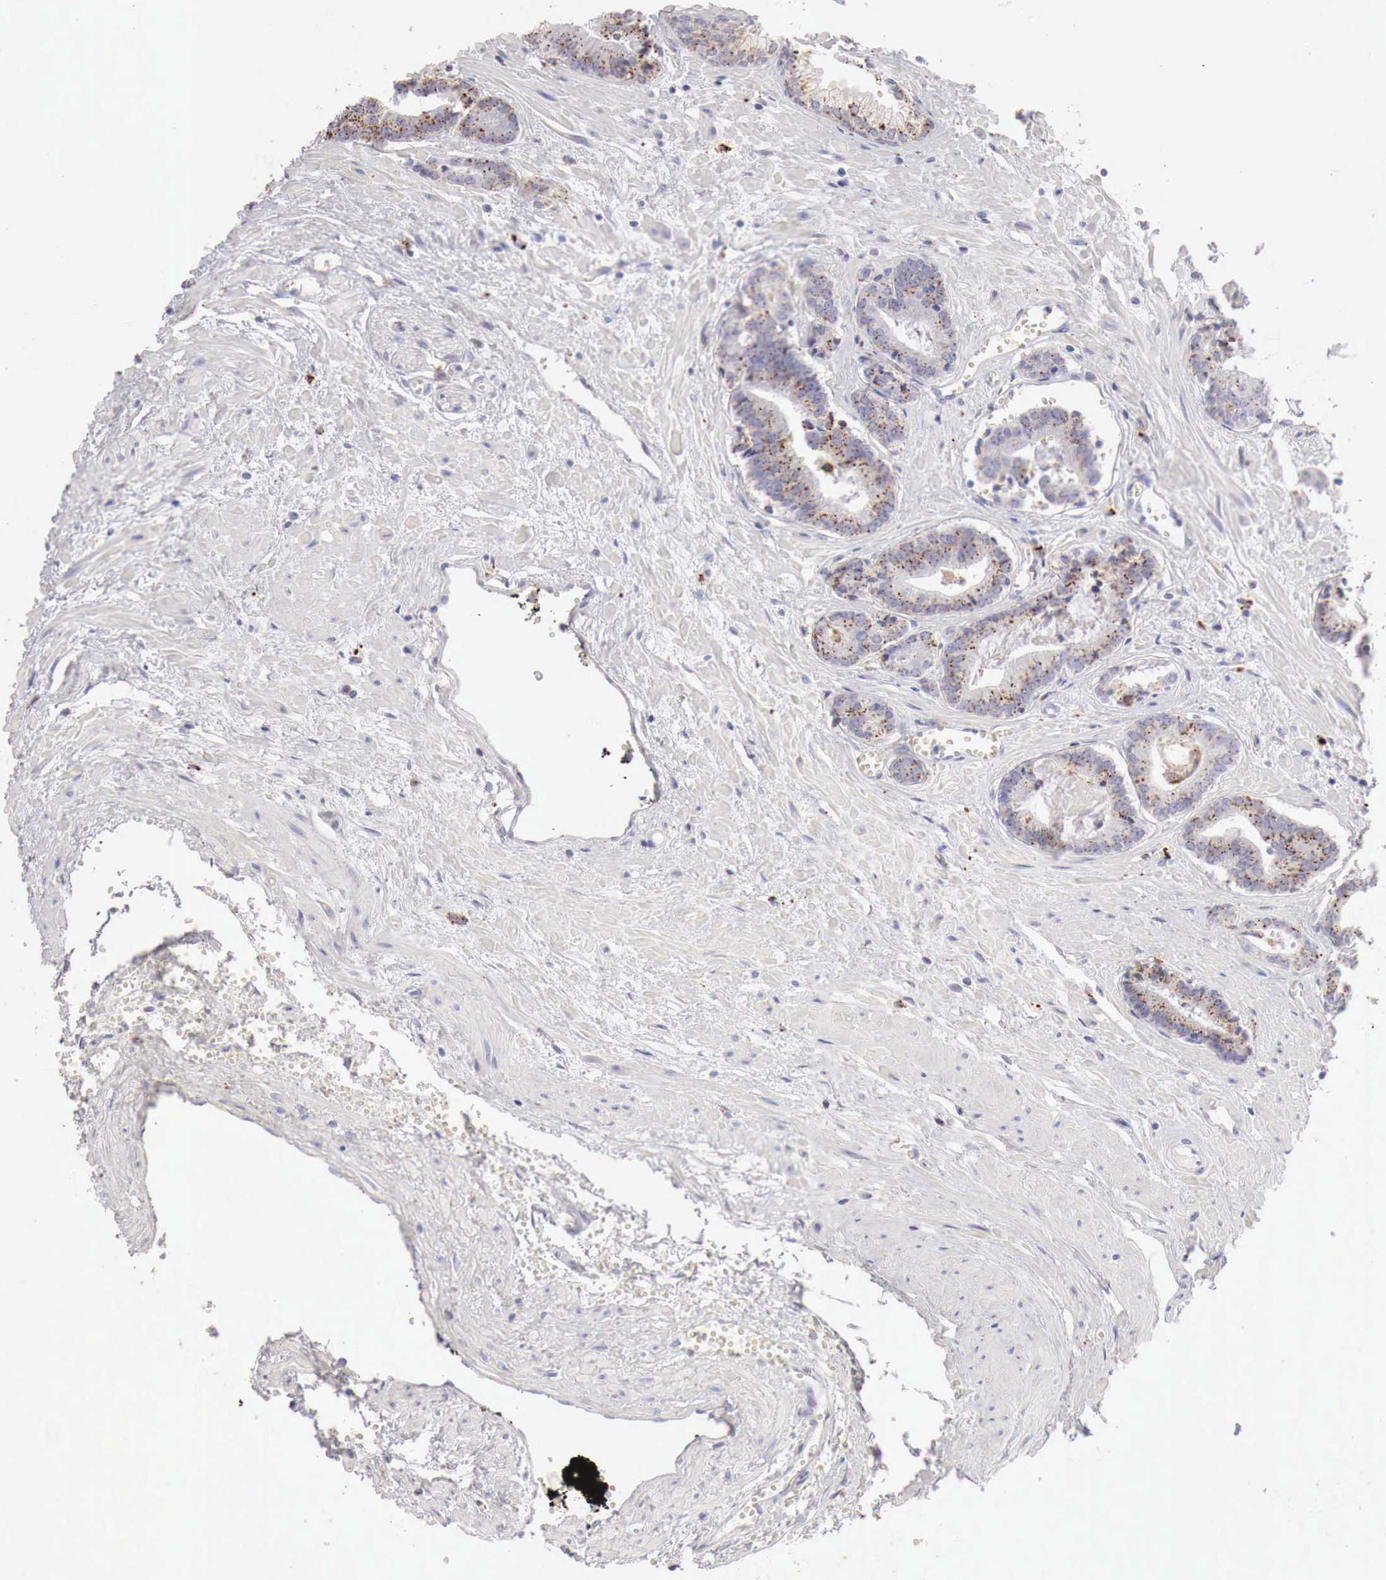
{"staining": {"intensity": "strong", "quantity": ">75%", "location": "cytoplasmic/membranous"}, "tissue": "prostate cancer", "cell_type": "Tumor cells", "image_type": "cancer", "snomed": [{"axis": "morphology", "description": "Adenocarcinoma, High grade"}, {"axis": "topography", "description": "Prostate"}], "caption": "A high-resolution micrograph shows immunohistochemistry staining of prostate adenocarcinoma (high-grade), which displays strong cytoplasmic/membranous expression in approximately >75% of tumor cells.", "gene": "GLA", "patient": {"sex": "male", "age": 56}}